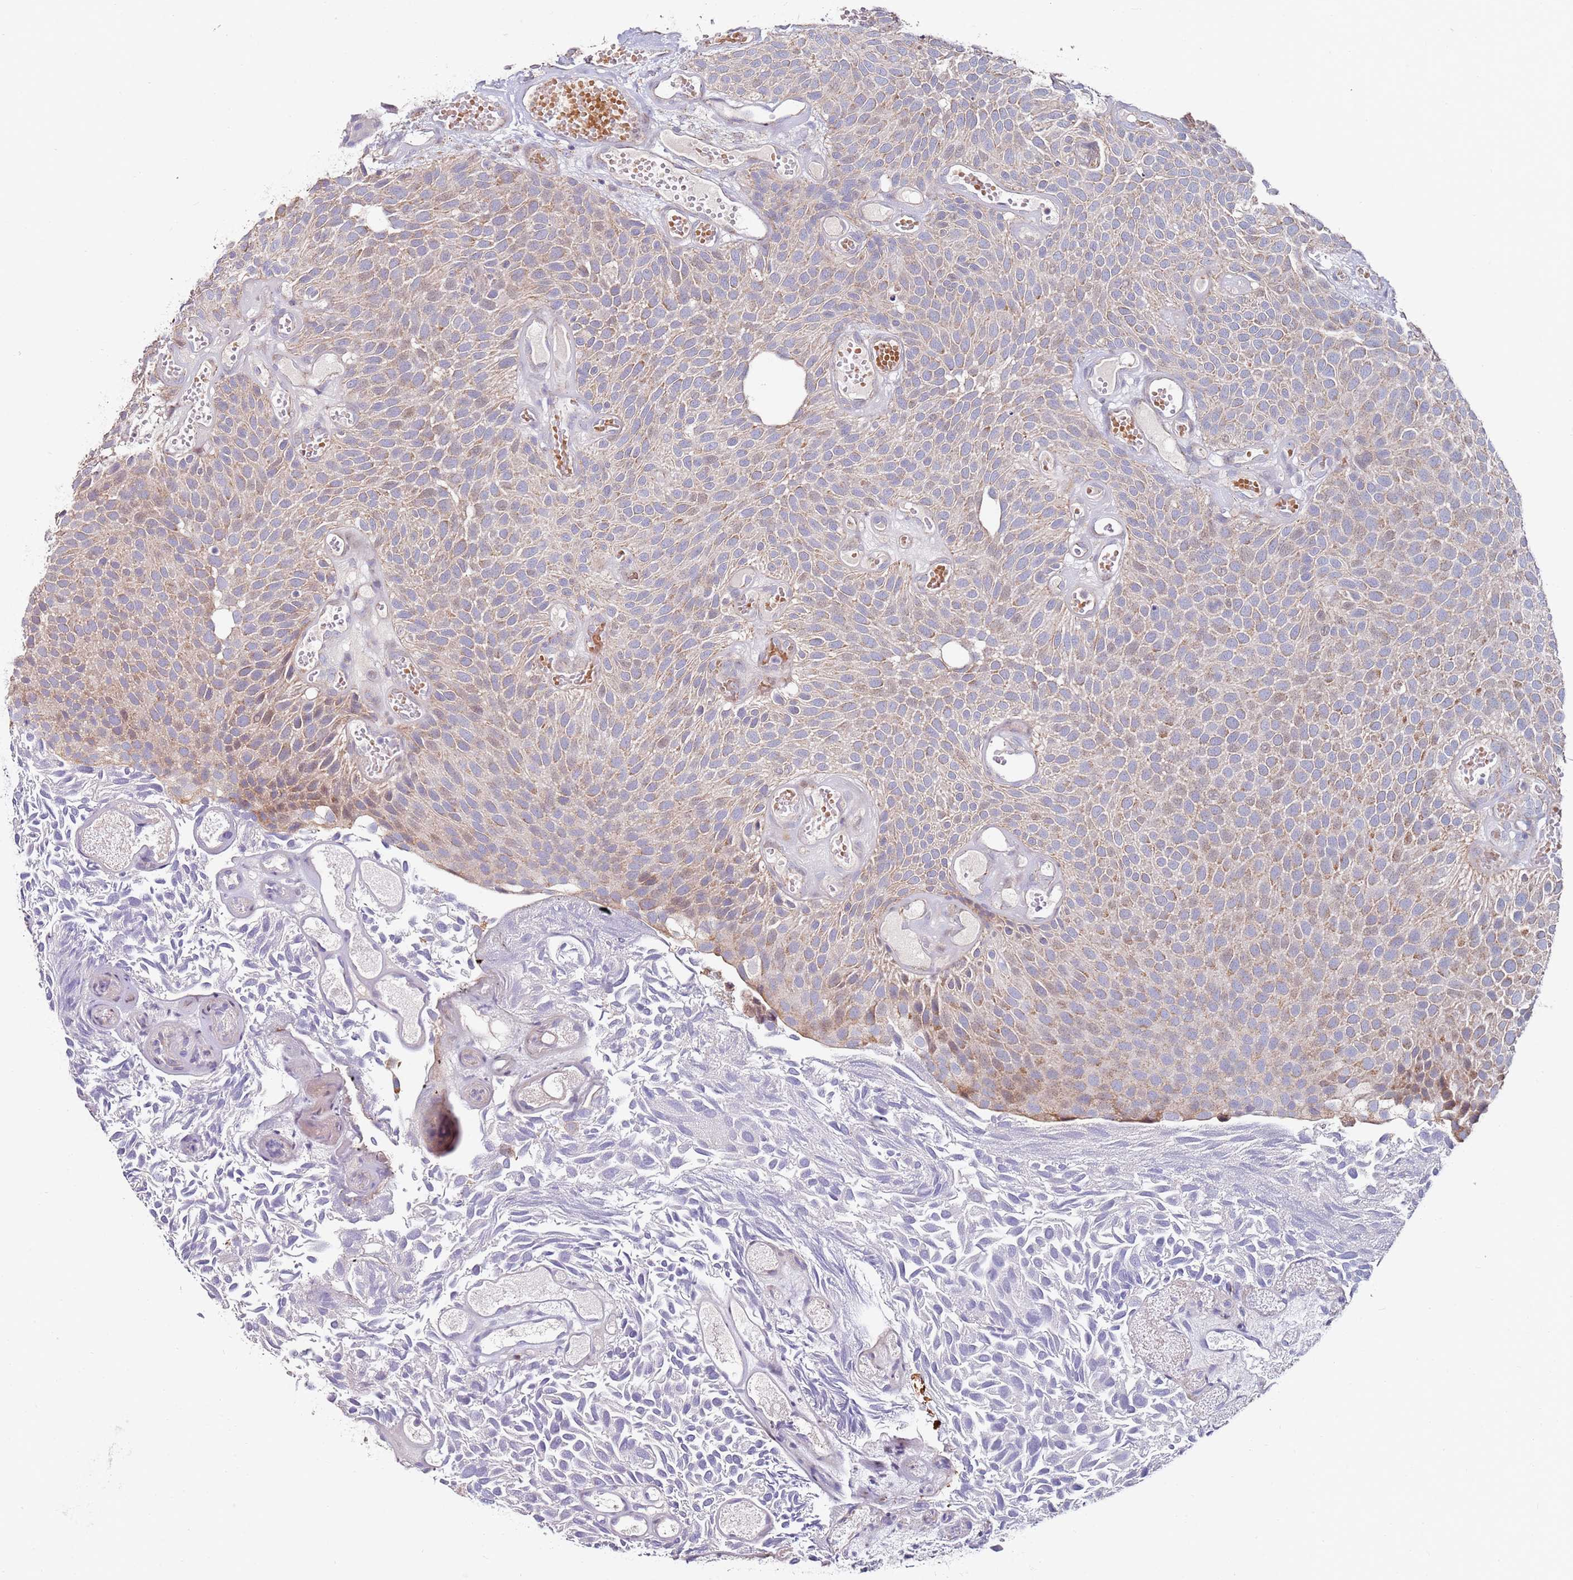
{"staining": {"intensity": "weak", "quantity": "25%-75%", "location": "cytoplasmic/membranous"}, "tissue": "urothelial cancer", "cell_type": "Tumor cells", "image_type": "cancer", "snomed": [{"axis": "morphology", "description": "Urothelial carcinoma, Low grade"}, {"axis": "topography", "description": "Urinary bladder"}], "caption": "Immunohistochemical staining of urothelial cancer demonstrates weak cytoplasmic/membranous protein positivity in approximately 25%-75% of tumor cells.", "gene": "RARS2", "patient": {"sex": "male", "age": 89}}